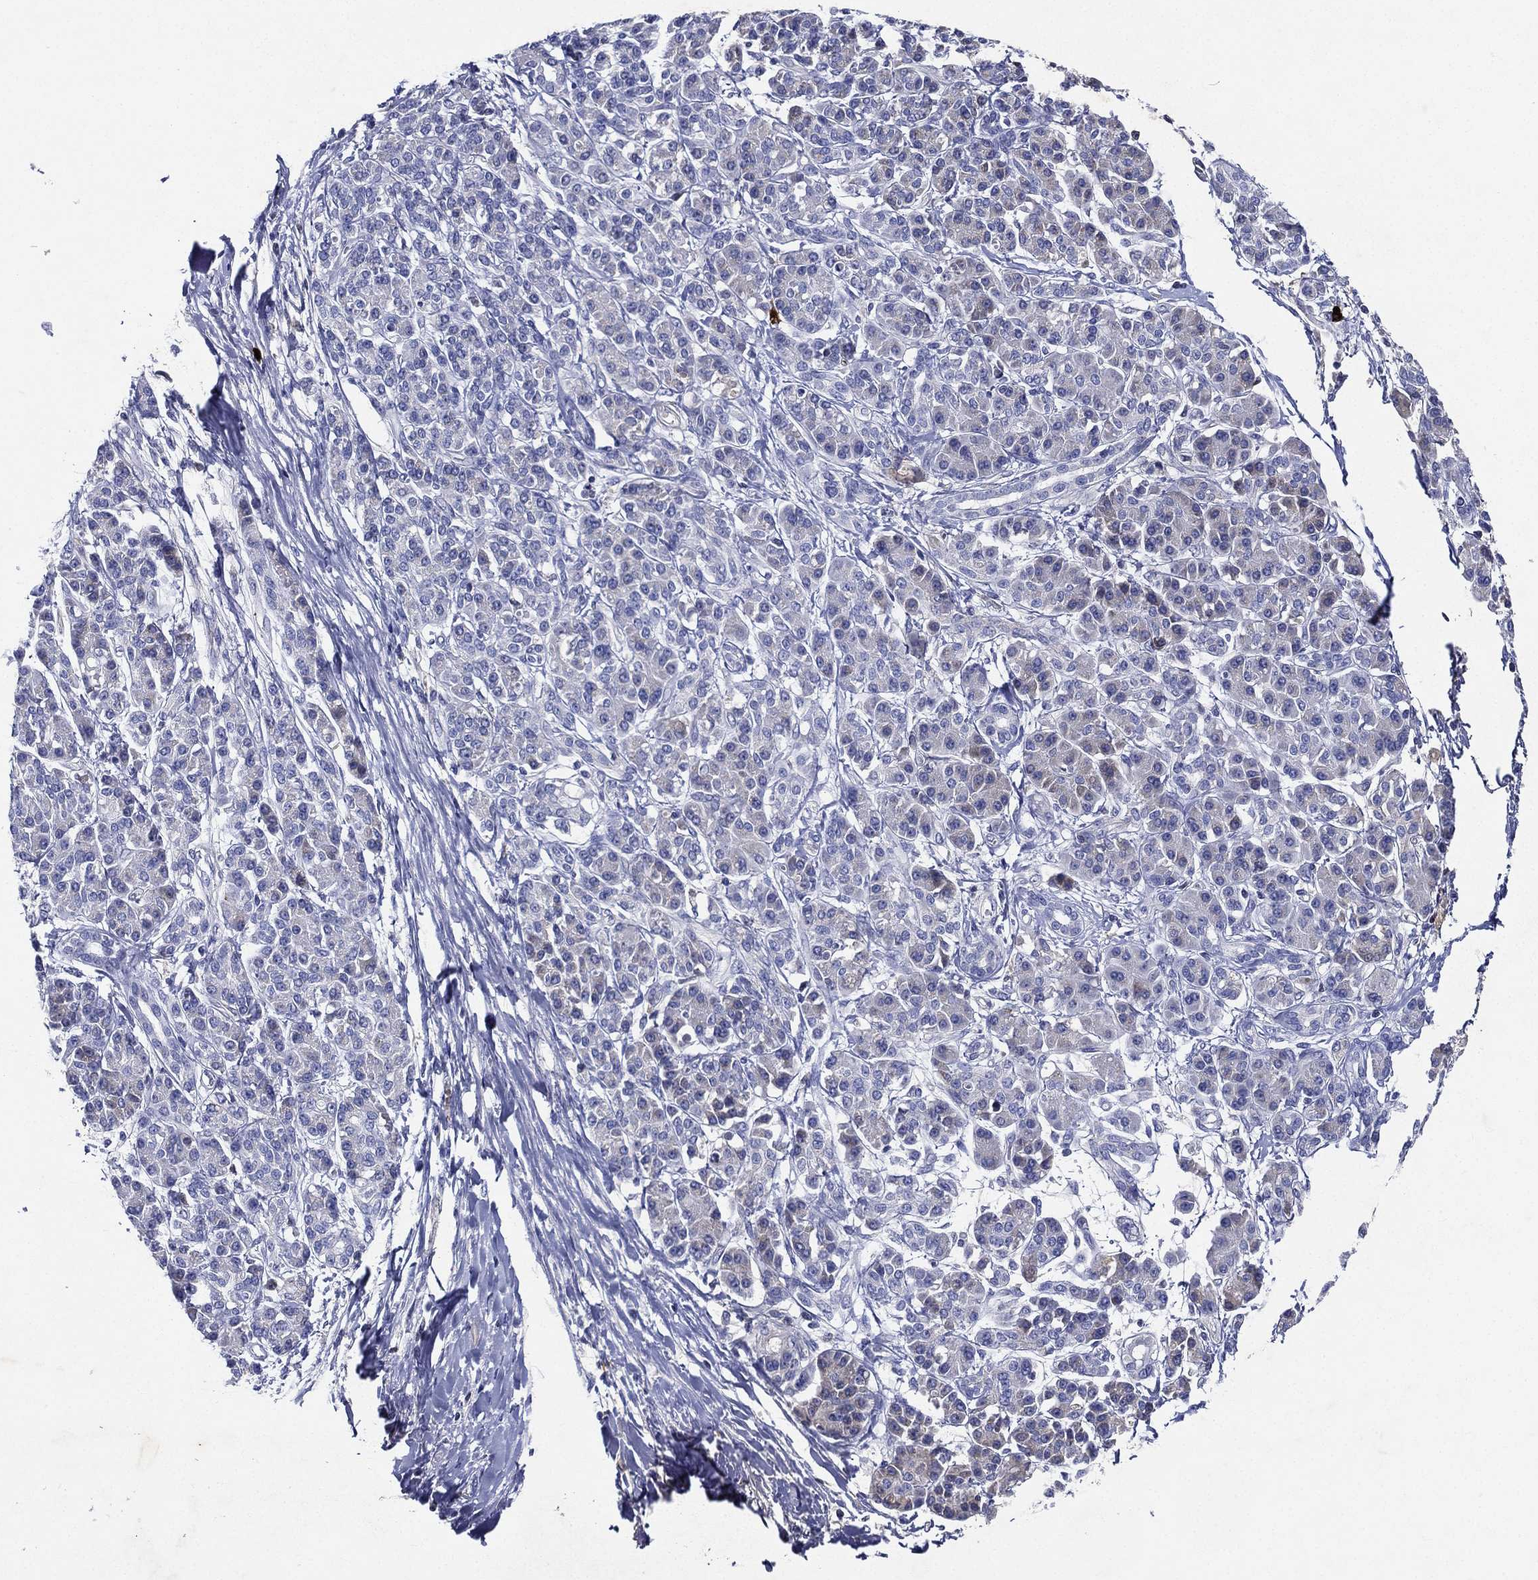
{"staining": {"intensity": "negative", "quantity": "none", "location": "none"}, "tissue": "pancreatic cancer", "cell_type": "Tumor cells", "image_type": "cancer", "snomed": [{"axis": "morphology", "description": "Adenocarcinoma, NOS"}, {"axis": "topography", "description": "Pancreas"}], "caption": "A high-resolution image shows immunohistochemistry staining of adenocarcinoma (pancreatic), which reveals no significant positivity in tumor cells. (DAB (3,3'-diaminobenzidine) IHC with hematoxylin counter stain).", "gene": "TMPRSS11D", "patient": {"sex": "female", "age": 56}}